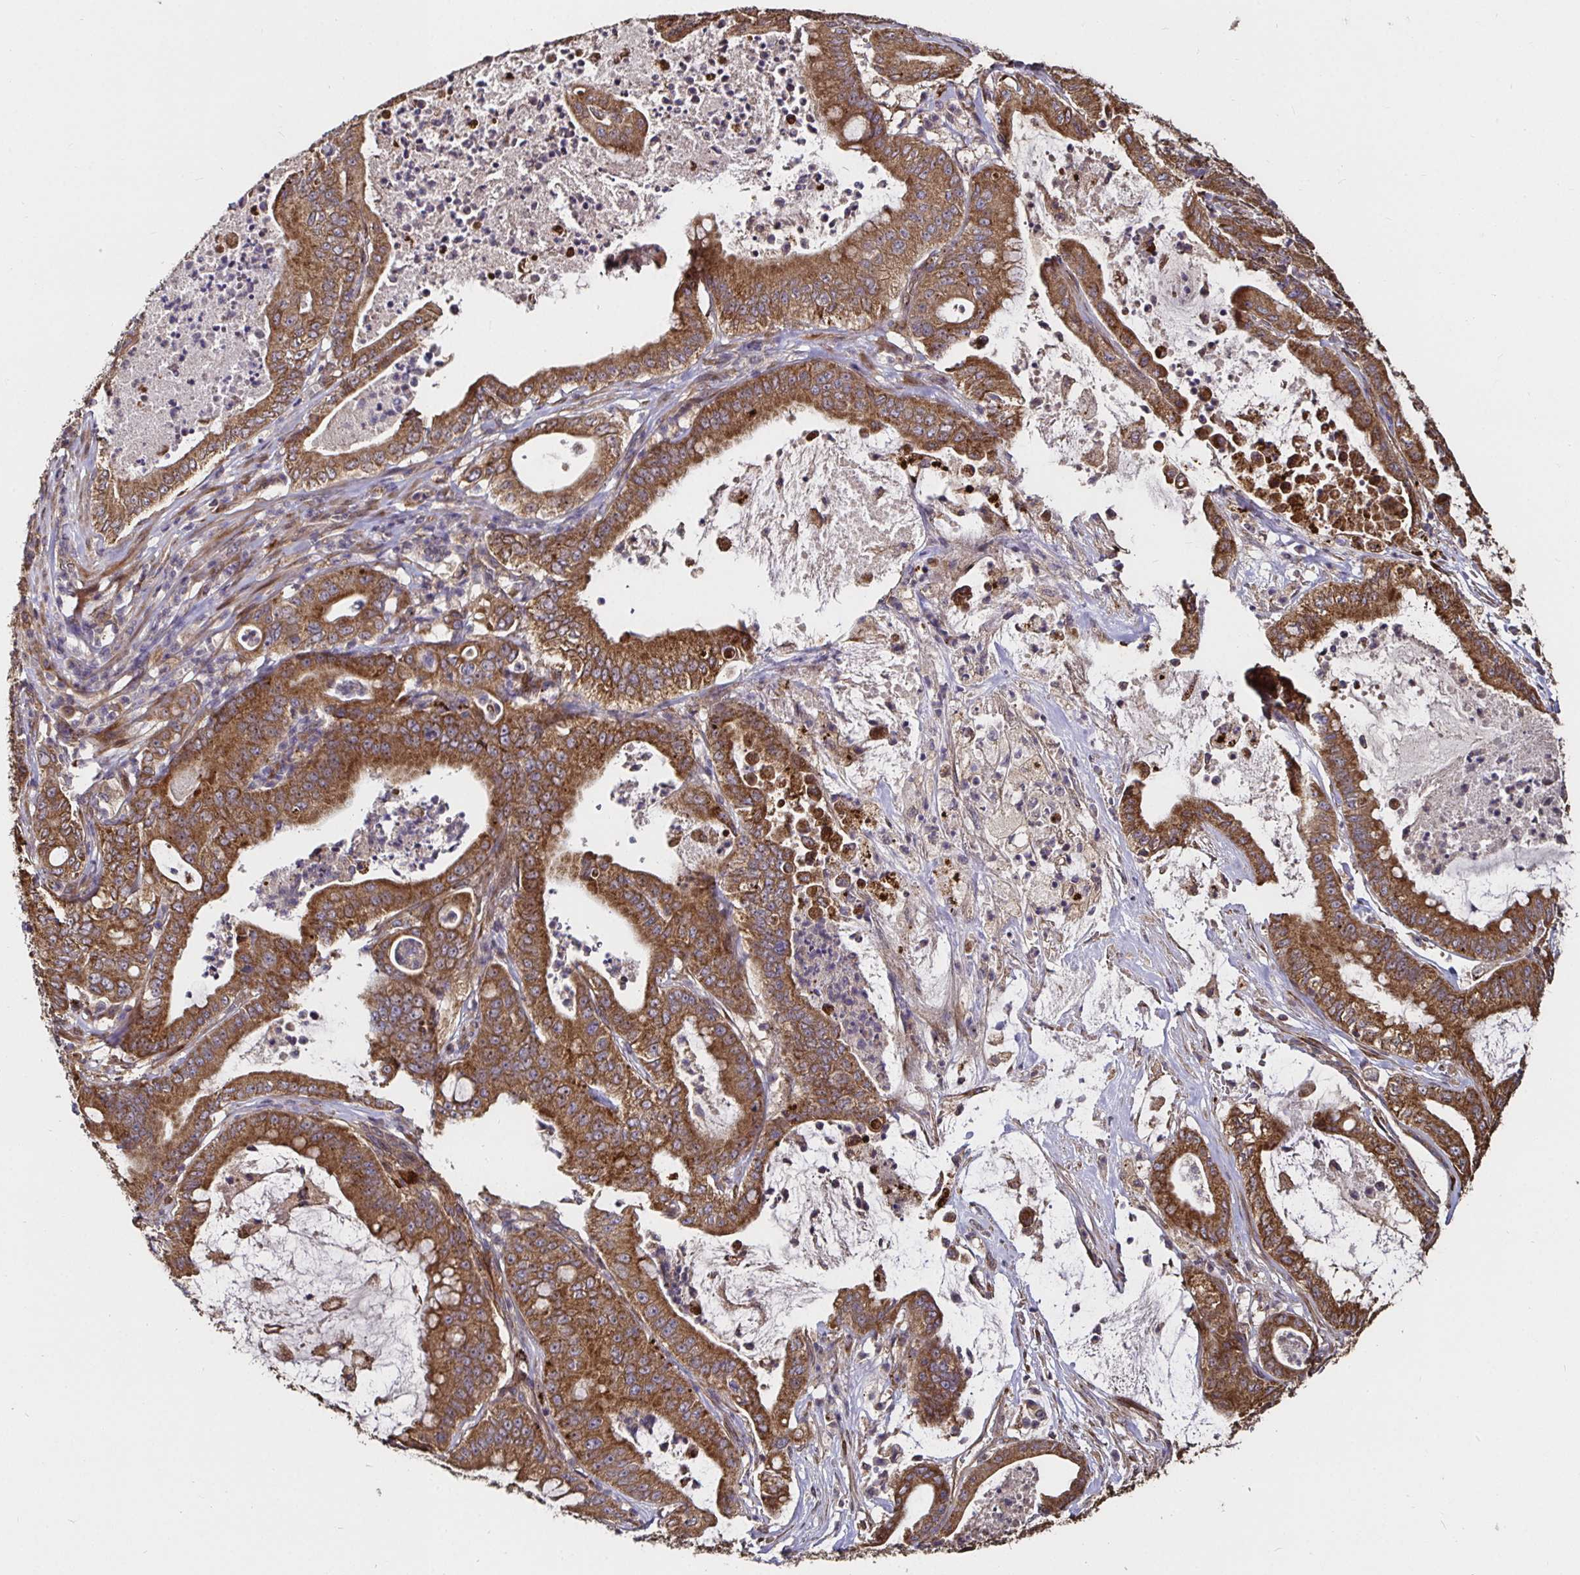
{"staining": {"intensity": "moderate", "quantity": ">75%", "location": "cytoplasmic/membranous"}, "tissue": "pancreatic cancer", "cell_type": "Tumor cells", "image_type": "cancer", "snomed": [{"axis": "morphology", "description": "Adenocarcinoma, NOS"}, {"axis": "topography", "description": "Pancreas"}], "caption": "A micrograph of human pancreatic adenocarcinoma stained for a protein shows moderate cytoplasmic/membranous brown staining in tumor cells. The staining was performed using DAB (3,3'-diaminobenzidine), with brown indicating positive protein expression. Nuclei are stained blue with hematoxylin.", "gene": "MLST8", "patient": {"sex": "male", "age": 71}}